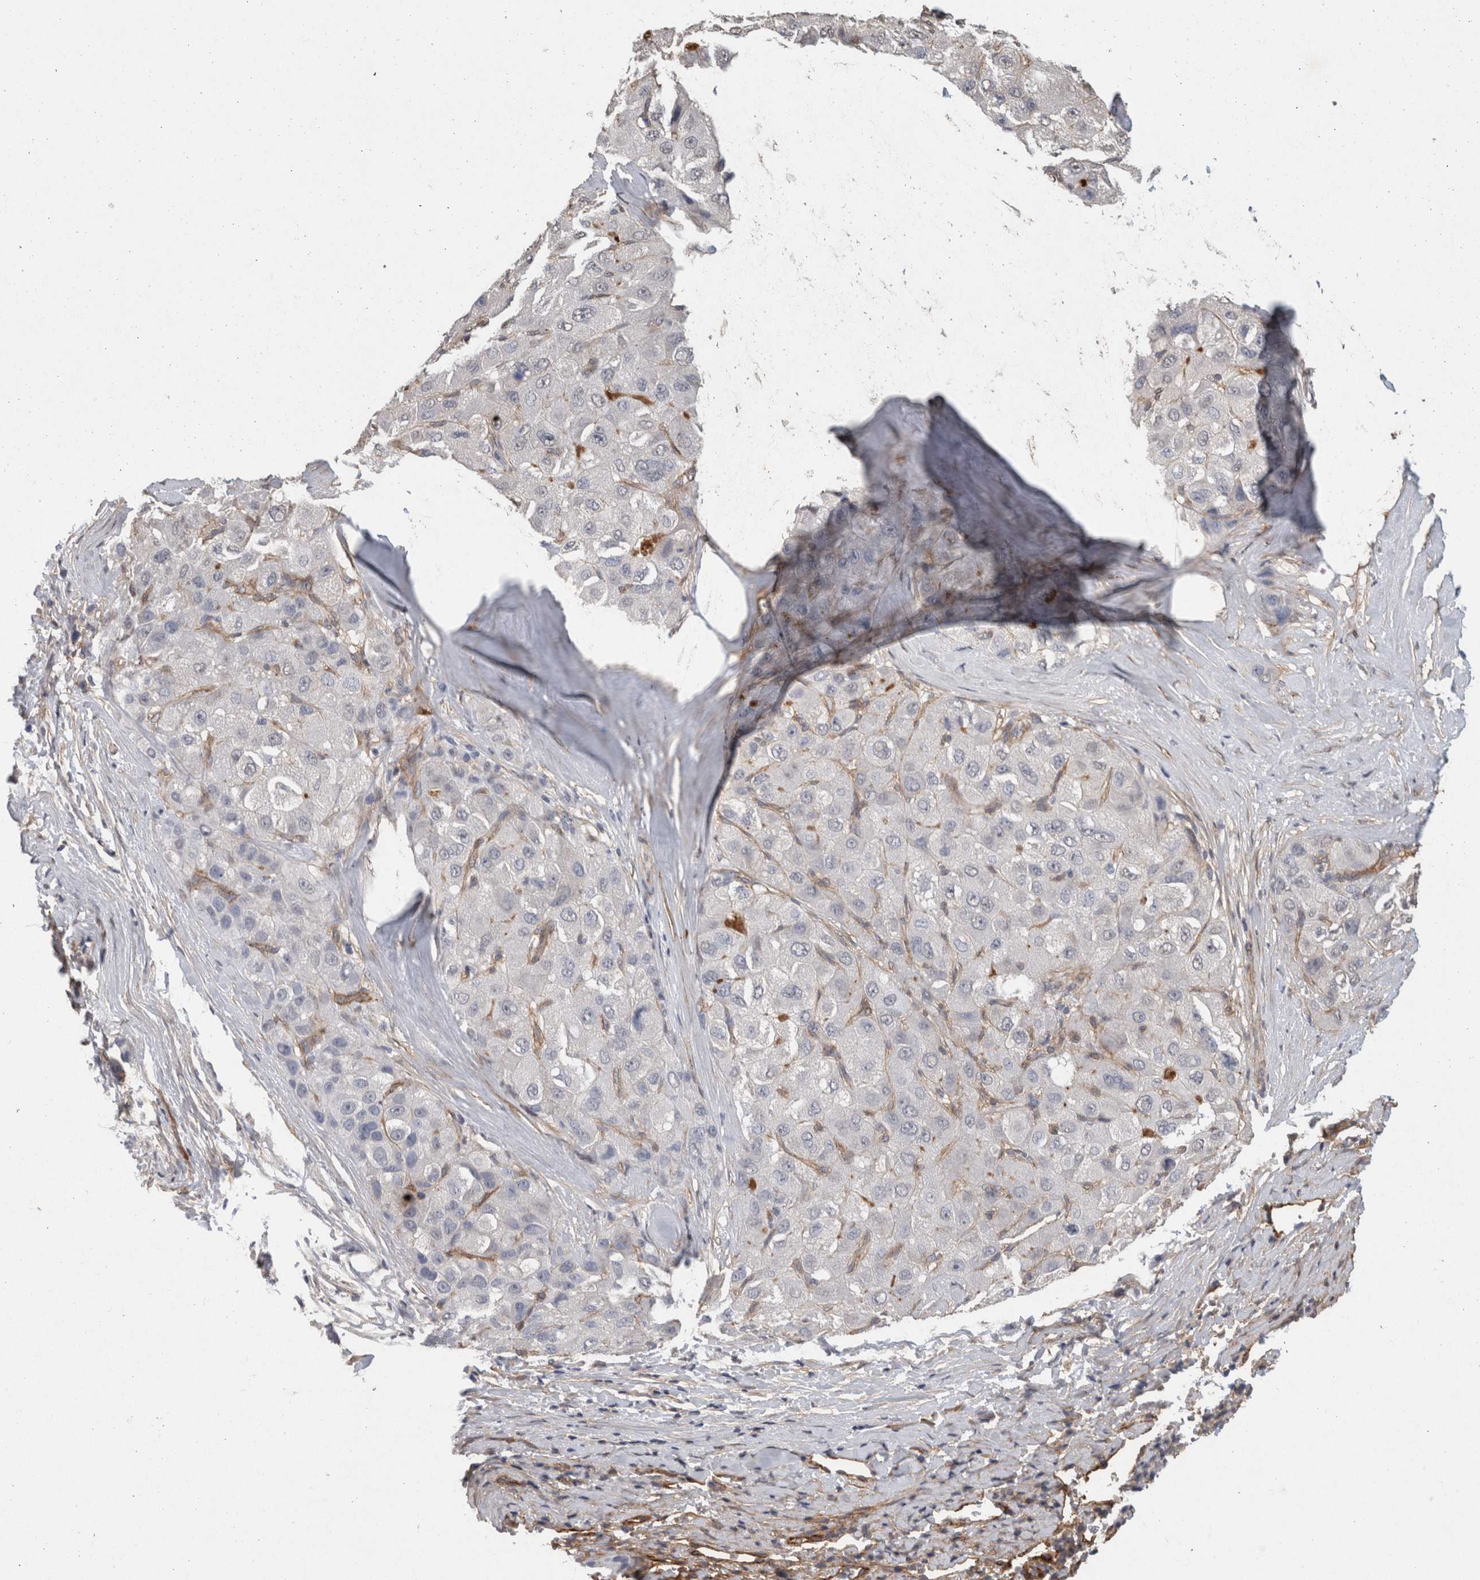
{"staining": {"intensity": "negative", "quantity": "none", "location": "none"}, "tissue": "liver cancer", "cell_type": "Tumor cells", "image_type": "cancer", "snomed": [{"axis": "morphology", "description": "Carcinoma, Hepatocellular, NOS"}, {"axis": "topography", "description": "Liver"}], "caption": "IHC of human liver cancer (hepatocellular carcinoma) shows no staining in tumor cells. Brightfield microscopy of immunohistochemistry stained with DAB (3,3'-diaminobenzidine) (brown) and hematoxylin (blue), captured at high magnification.", "gene": "RECK", "patient": {"sex": "male", "age": 80}}